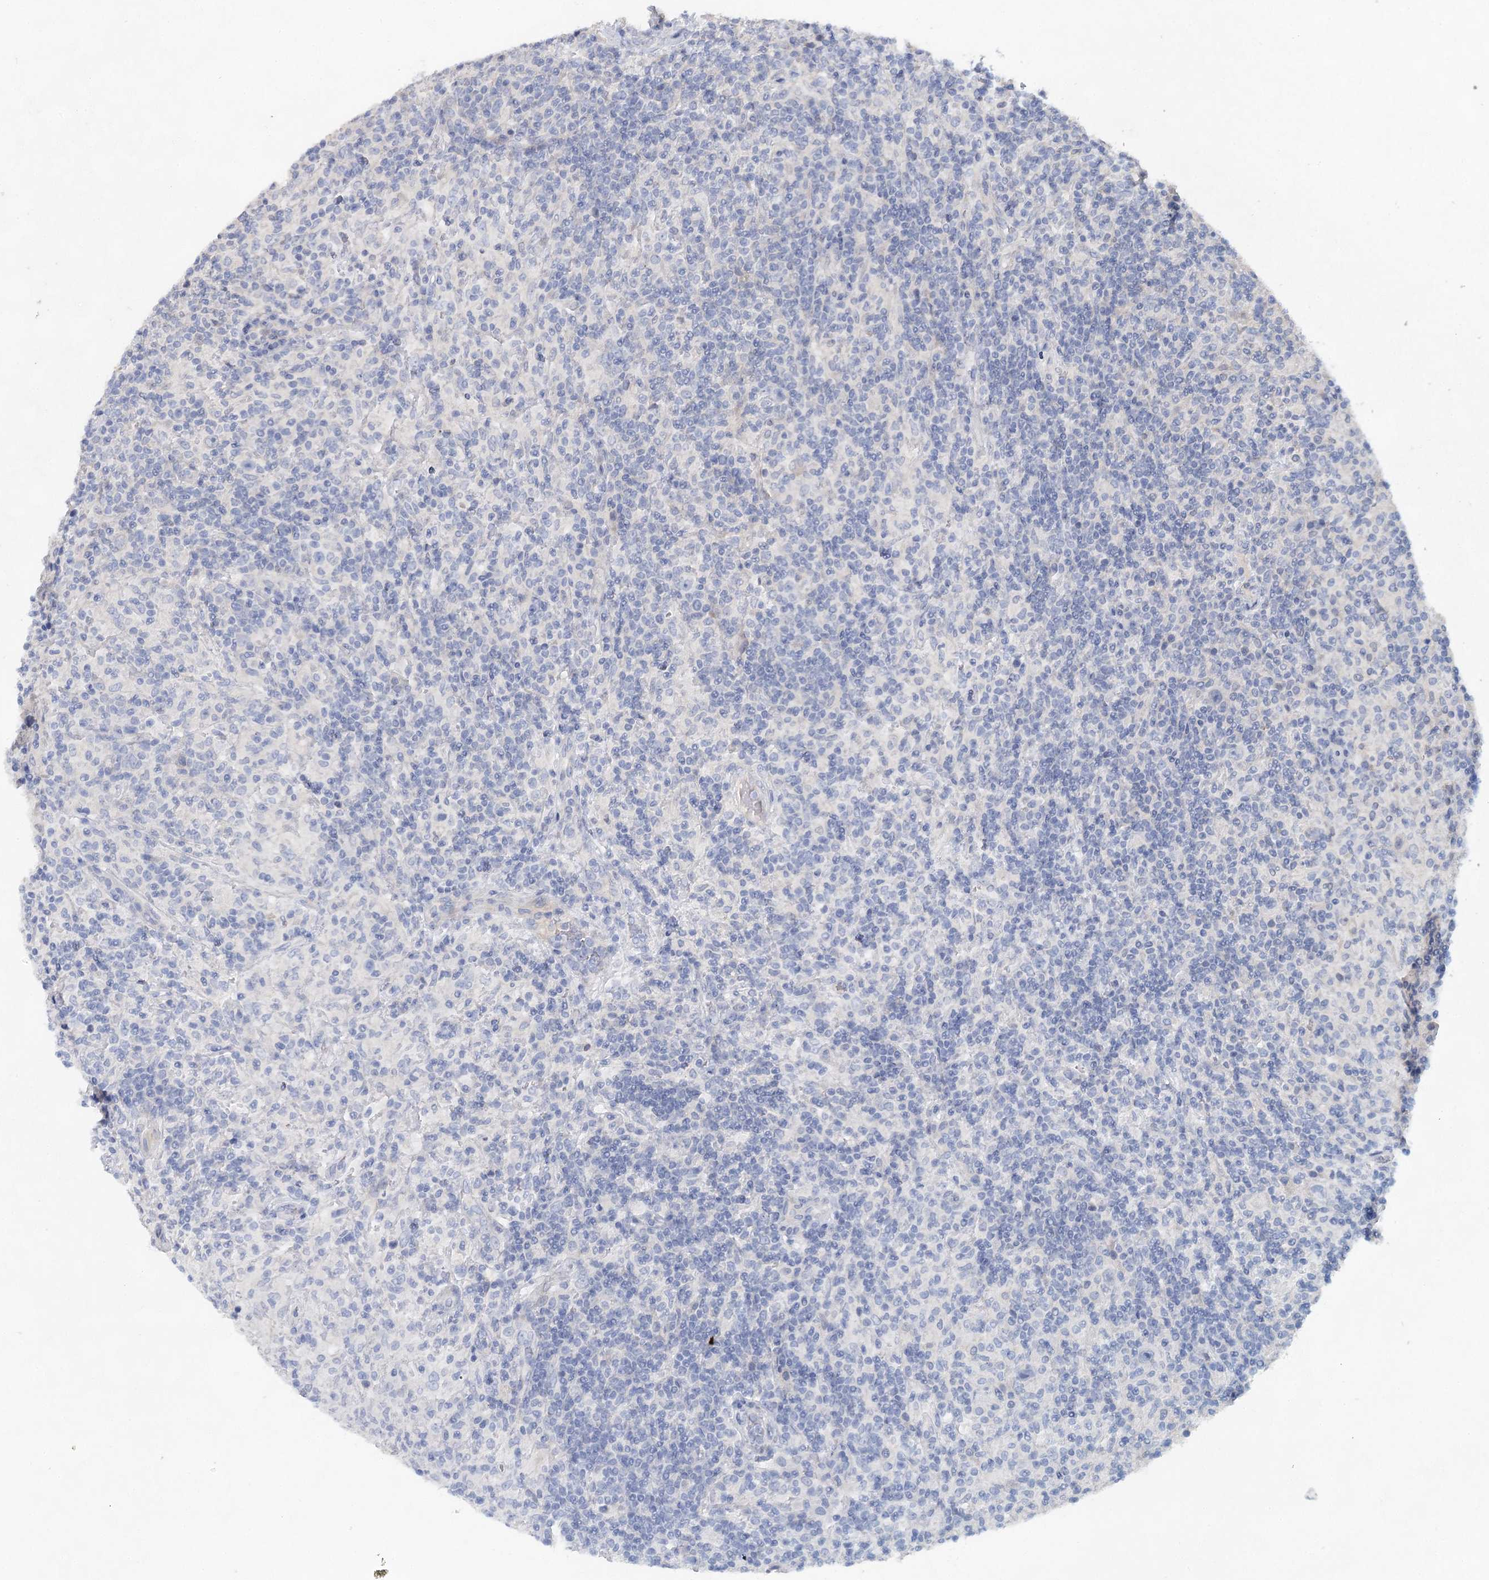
{"staining": {"intensity": "negative", "quantity": "none", "location": "none"}, "tissue": "lymphoma", "cell_type": "Tumor cells", "image_type": "cancer", "snomed": [{"axis": "morphology", "description": "Hodgkin's disease, NOS"}, {"axis": "topography", "description": "Lymph node"}], "caption": "IHC histopathology image of lymphoma stained for a protein (brown), which demonstrates no positivity in tumor cells.", "gene": "MYL6B", "patient": {"sex": "male", "age": 70}}